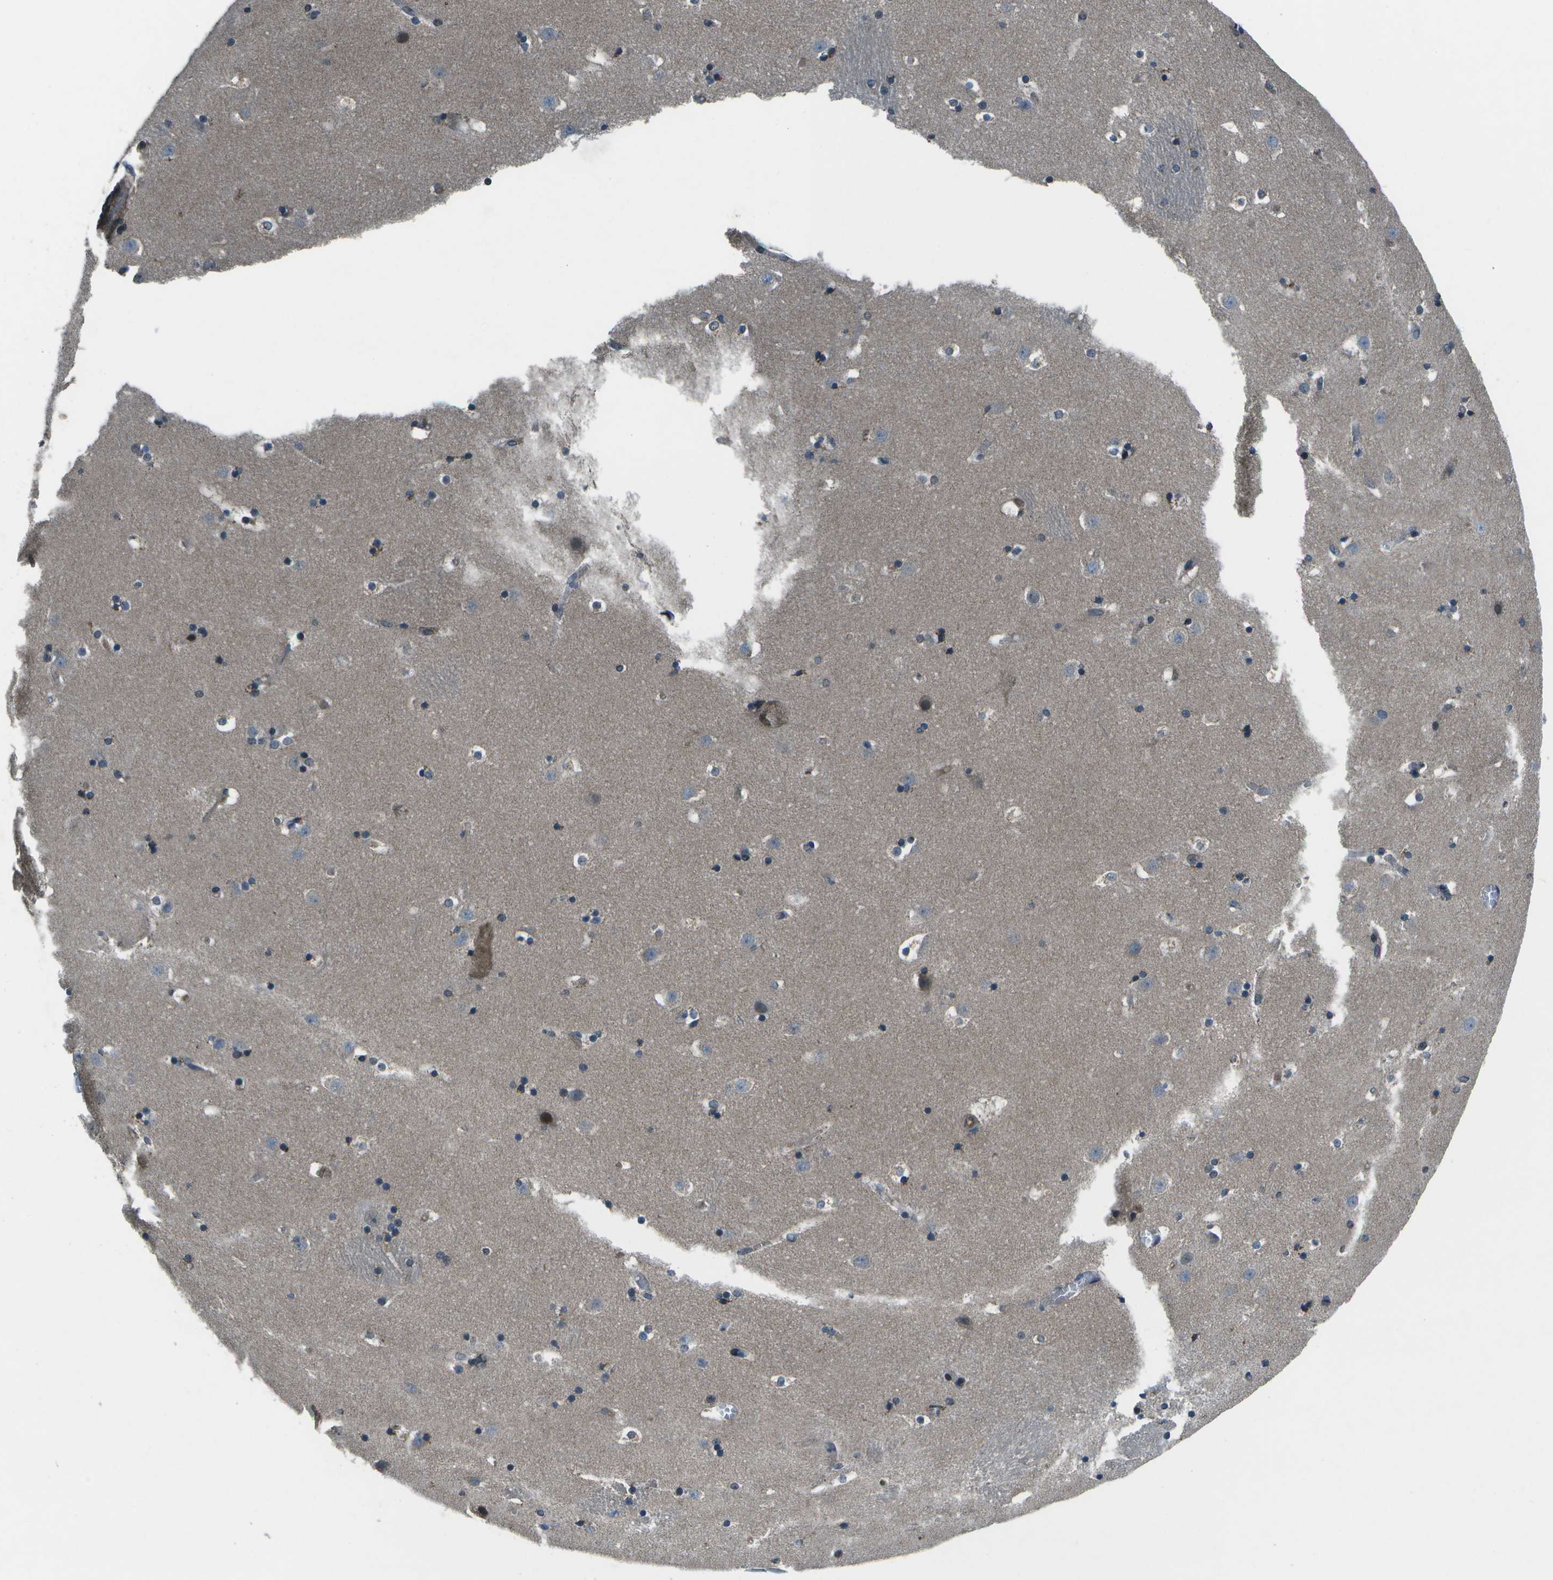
{"staining": {"intensity": "moderate", "quantity": "<25%", "location": "cytoplasmic/membranous"}, "tissue": "caudate", "cell_type": "Glial cells", "image_type": "normal", "snomed": [{"axis": "morphology", "description": "Normal tissue, NOS"}, {"axis": "topography", "description": "Lateral ventricle wall"}], "caption": "A brown stain labels moderate cytoplasmic/membranous positivity of a protein in glial cells of normal human caudate.", "gene": "EIF2AK1", "patient": {"sex": "male", "age": 45}}